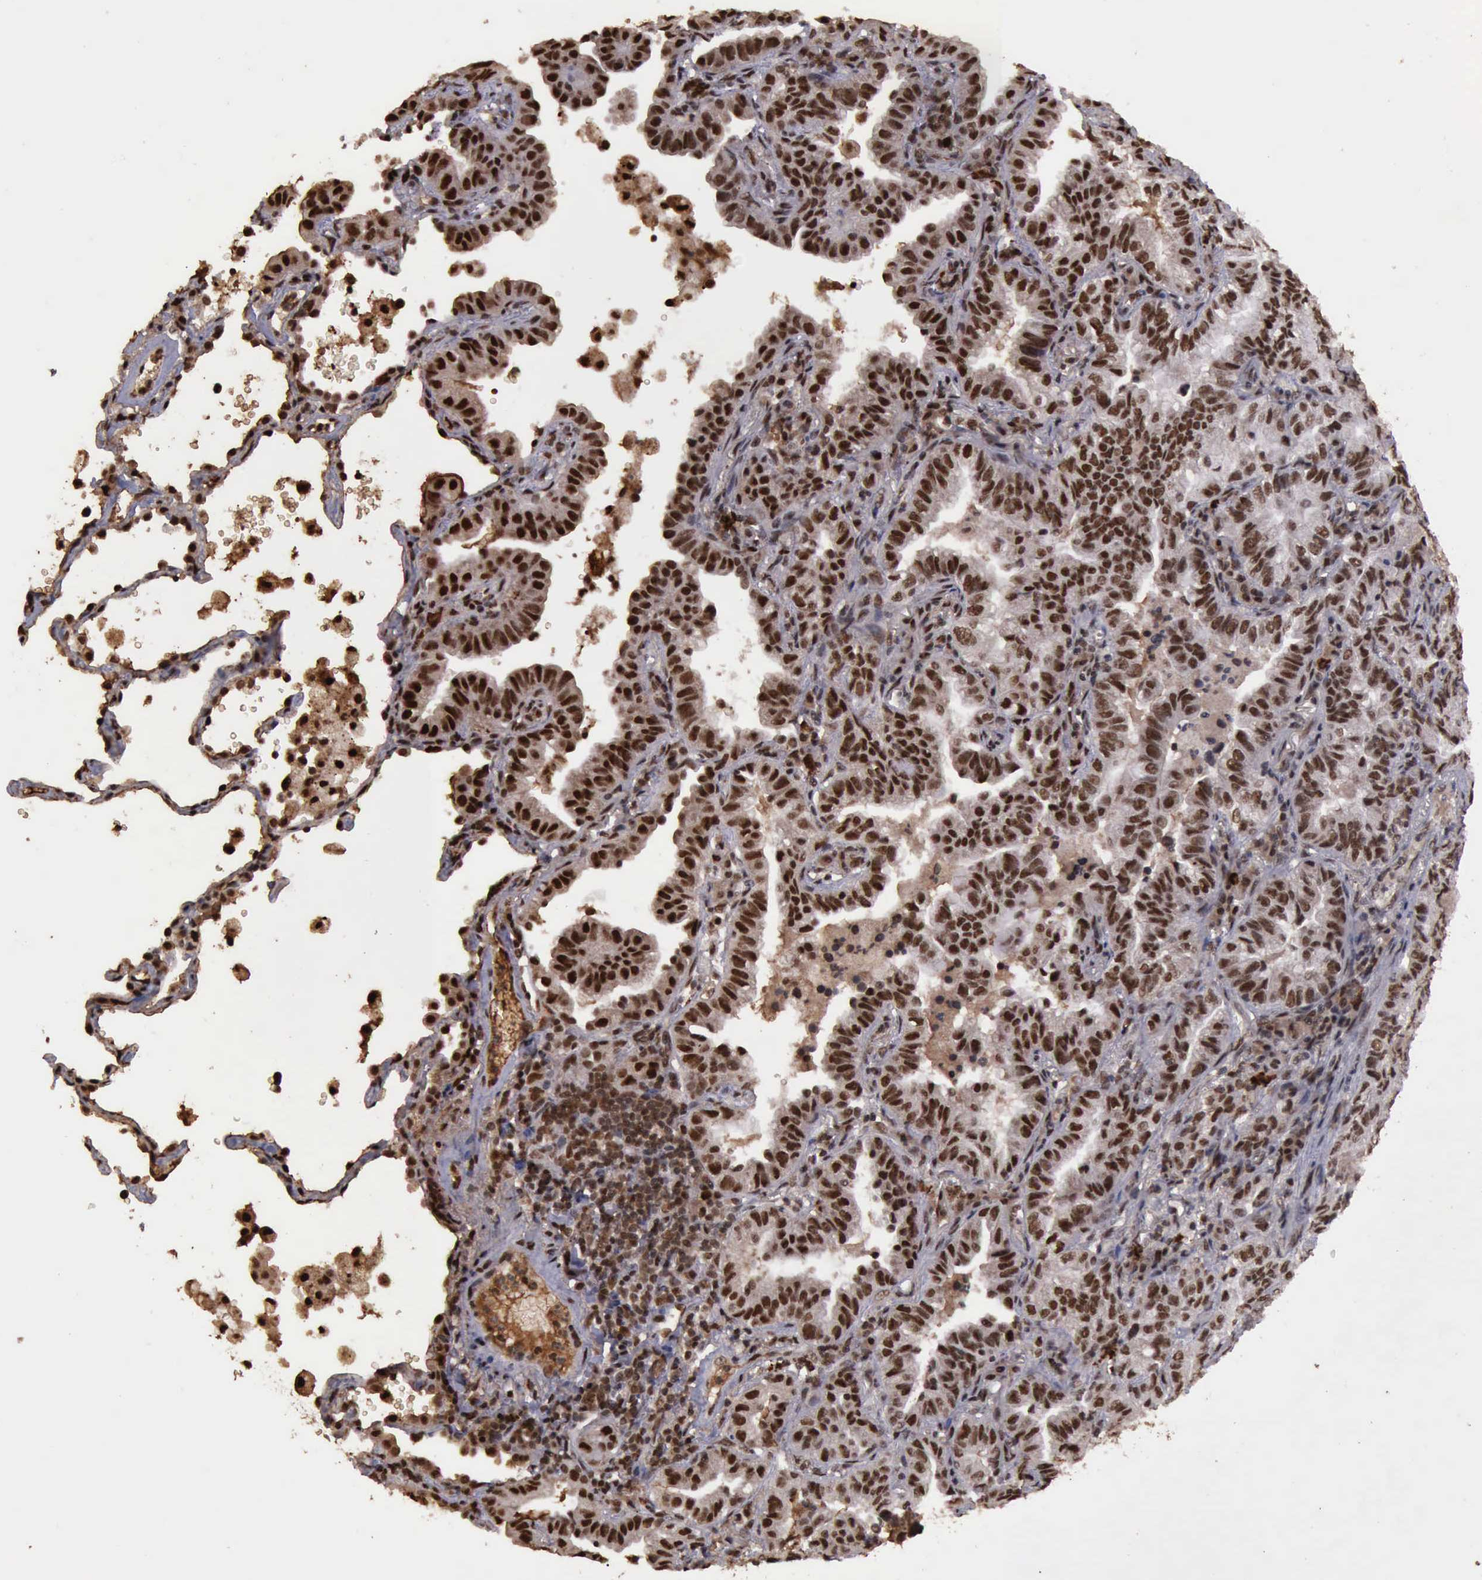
{"staining": {"intensity": "strong", "quantity": ">75%", "location": "nuclear"}, "tissue": "lung cancer", "cell_type": "Tumor cells", "image_type": "cancer", "snomed": [{"axis": "morphology", "description": "Adenocarcinoma, NOS"}, {"axis": "topography", "description": "Lung"}], "caption": "DAB (3,3'-diaminobenzidine) immunohistochemical staining of human lung adenocarcinoma exhibits strong nuclear protein staining in approximately >75% of tumor cells.", "gene": "TRMT2A", "patient": {"sex": "female", "age": 50}}